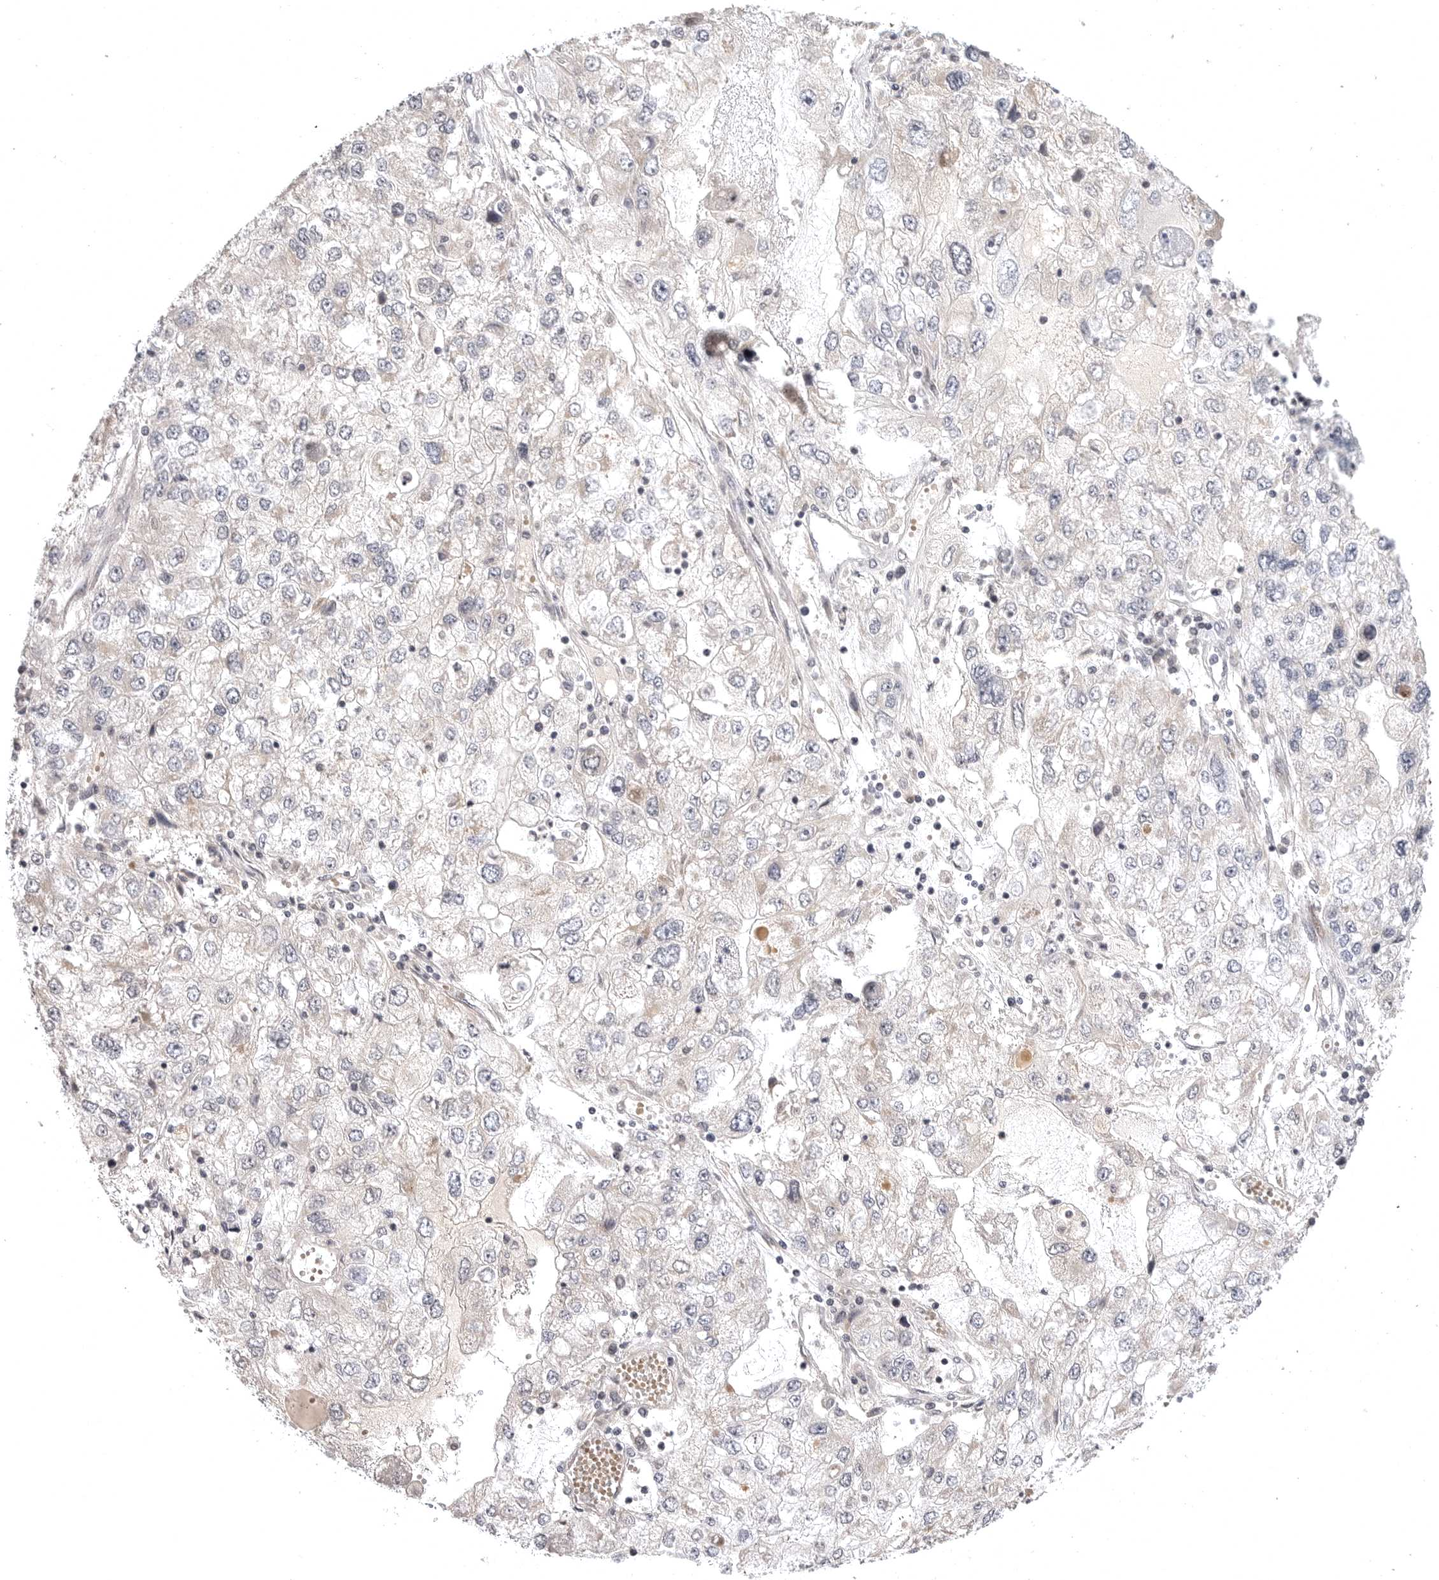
{"staining": {"intensity": "negative", "quantity": "none", "location": "none"}, "tissue": "endometrial cancer", "cell_type": "Tumor cells", "image_type": "cancer", "snomed": [{"axis": "morphology", "description": "Adenocarcinoma, NOS"}, {"axis": "topography", "description": "Endometrium"}], "caption": "DAB immunohistochemical staining of human endometrial cancer (adenocarcinoma) shows no significant staining in tumor cells.", "gene": "CD300LD", "patient": {"sex": "female", "age": 49}}